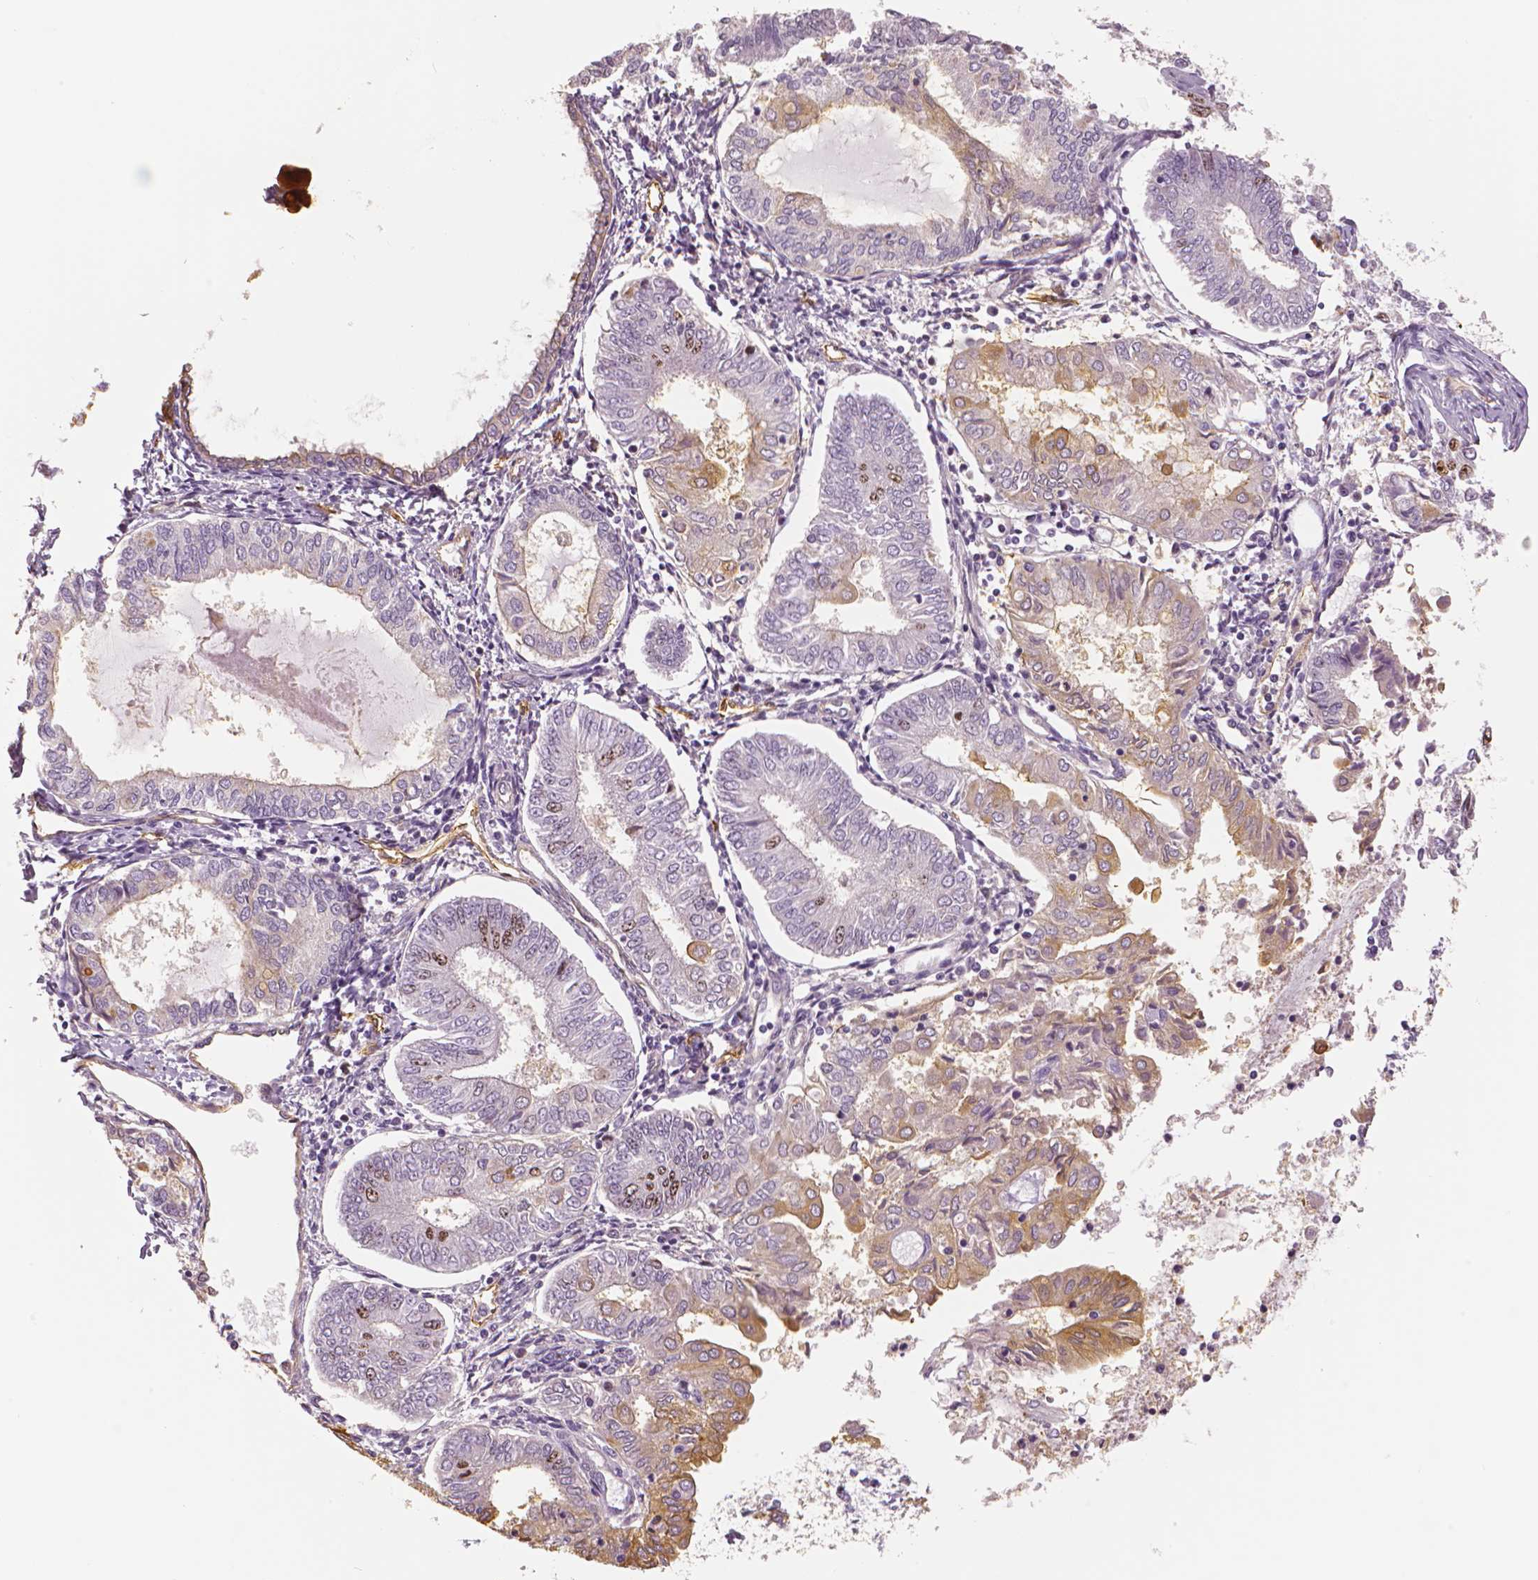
{"staining": {"intensity": "moderate", "quantity": "<25%", "location": "cytoplasmic/membranous,nuclear"}, "tissue": "endometrial cancer", "cell_type": "Tumor cells", "image_type": "cancer", "snomed": [{"axis": "morphology", "description": "Adenocarcinoma, NOS"}, {"axis": "topography", "description": "Endometrium"}], "caption": "Protein staining of endometrial cancer tissue shows moderate cytoplasmic/membranous and nuclear expression in approximately <25% of tumor cells.", "gene": "MKI67", "patient": {"sex": "female", "age": 68}}